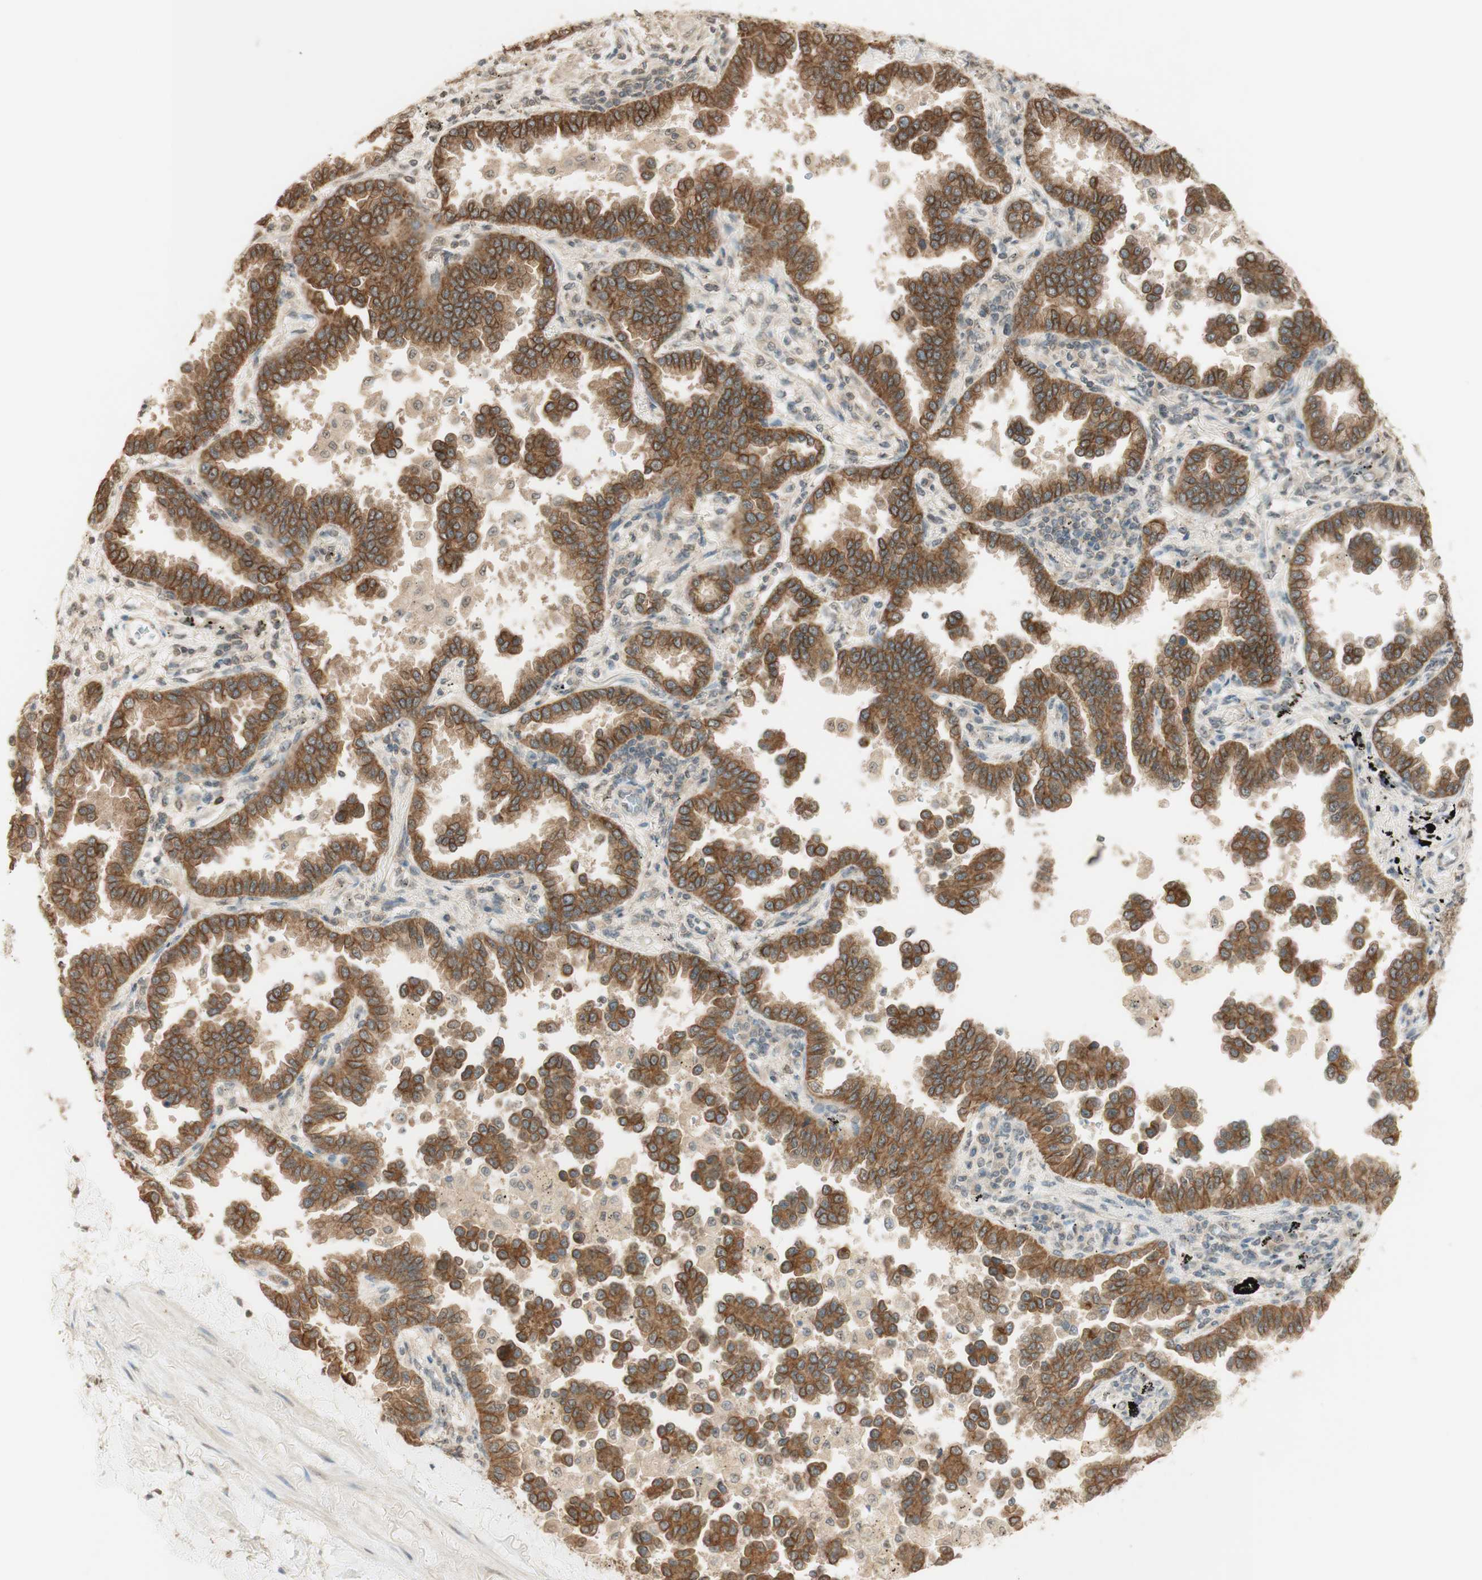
{"staining": {"intensity": "moderate", "quantity": ">75%", "location": "cytoplasmic/membranous"}, "tissue": "lung cancer", "cell_type": "Tumor cells", "image_type": "cancer", "snomed": [{"axis": "morphology", "description": "Normal tissue, NOS"}, {"axis": "morphology", "description": "Adenocarcinoma, NOS"}, {"axis": "topography", "description": "Lung"}], "caption": "The histopathology image exhibits immunohistochemical staining of lung adenocarcinoma. There is moderate cytoplasmic/membranous positivity is identified in about >75% of tumor cells. (DAB IHC with brightfield microscopy, high magnification).", "gene": "SPINT2", "patient": {"sex": "male", "age": 59}}